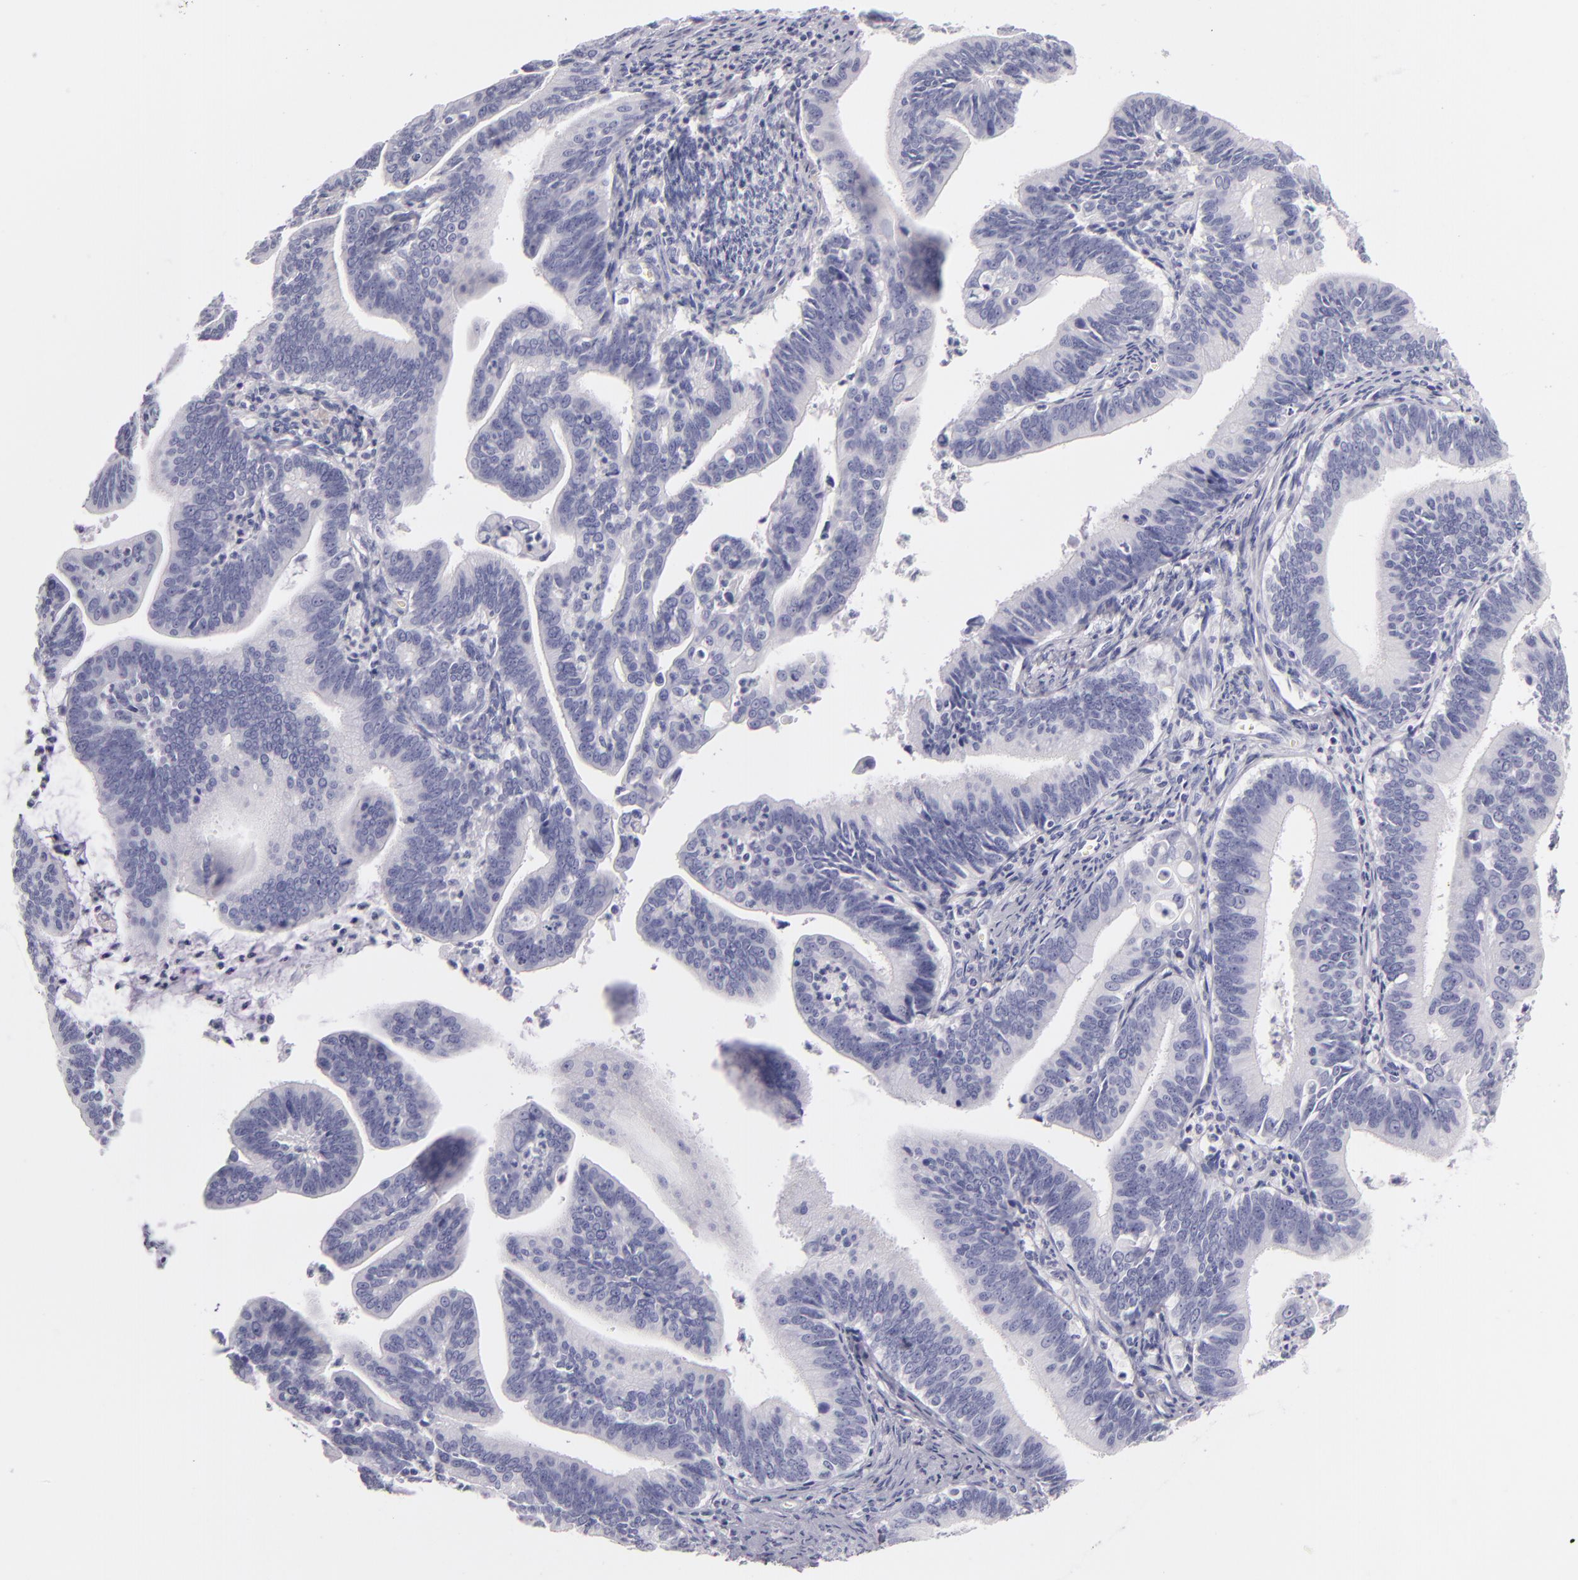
{"staining": {"intensity": "negative", "quantity": "none", "location": "none"}, "tissue": "cervical cancer", "cell_type": "Tumor cells", "image_type": "cancer", "snomed": [{"axis": "morphology", "description": "Adenocarcinoma, NOS"}, {"axis": "topography", "description": "Cervix"}], "caption": "Tumor cells are negative for brown protein staining in adenocarcinoma (cervical).", "gene": "FABP1", "patient": {"sex": "female", "age": 47}}